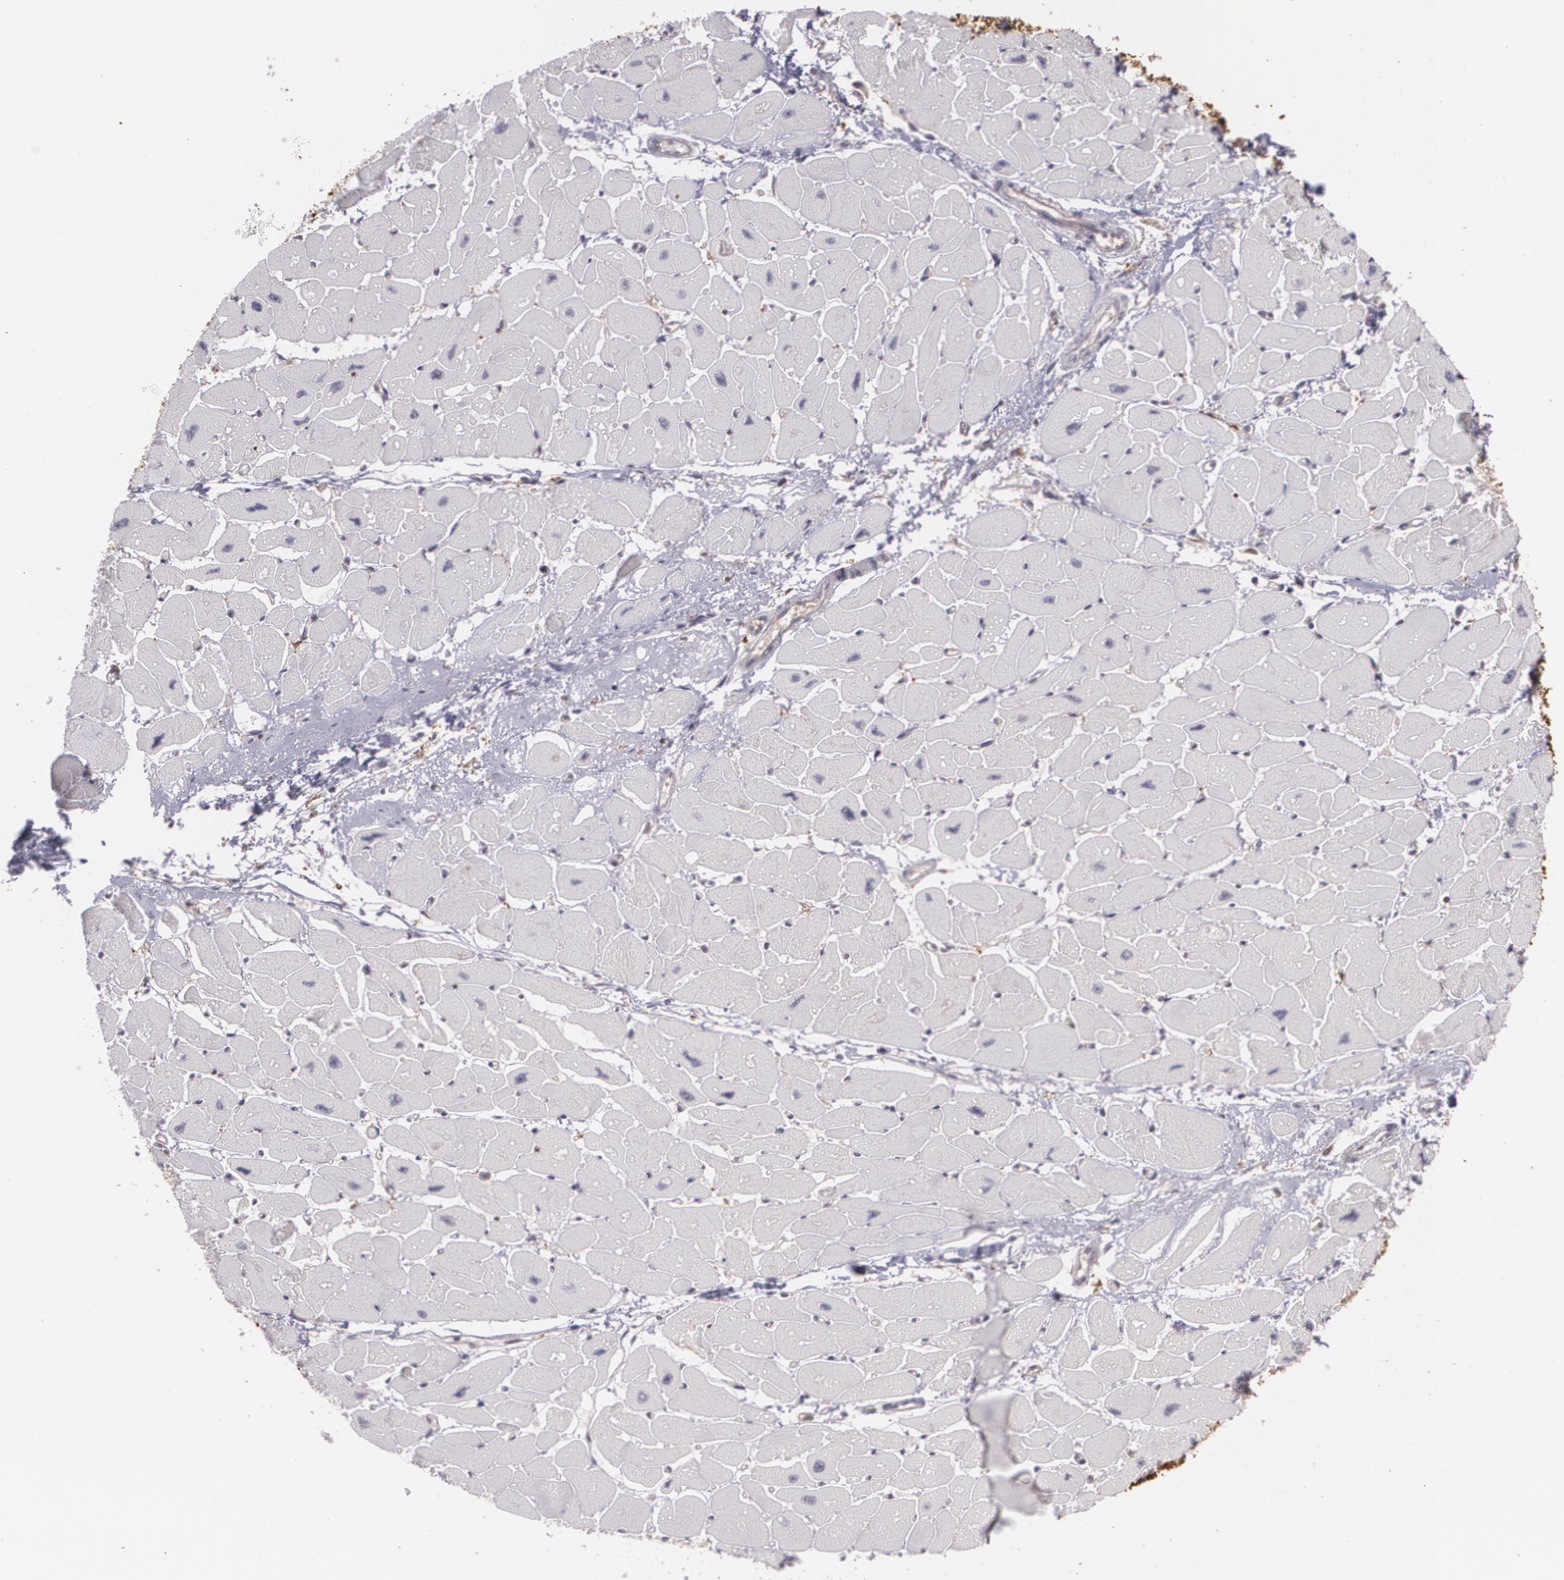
{"staining": {"intensity": "negative", "quantity": "none", "location": "none"}, "tissue": "heart muscle", "cell_type": "Cardiomyocytes", "image_type": "normal", "snomed": [{"axis": "morphology", "description": "Normal tissue, NOS"}, {"axis": "topography", "description": "Heart"}], "caption": "The image displays no staining of cardiomyocytes in normal heart muscle.", "gene": "BIN1", "patient": {"sex": "female", "age": 54}}